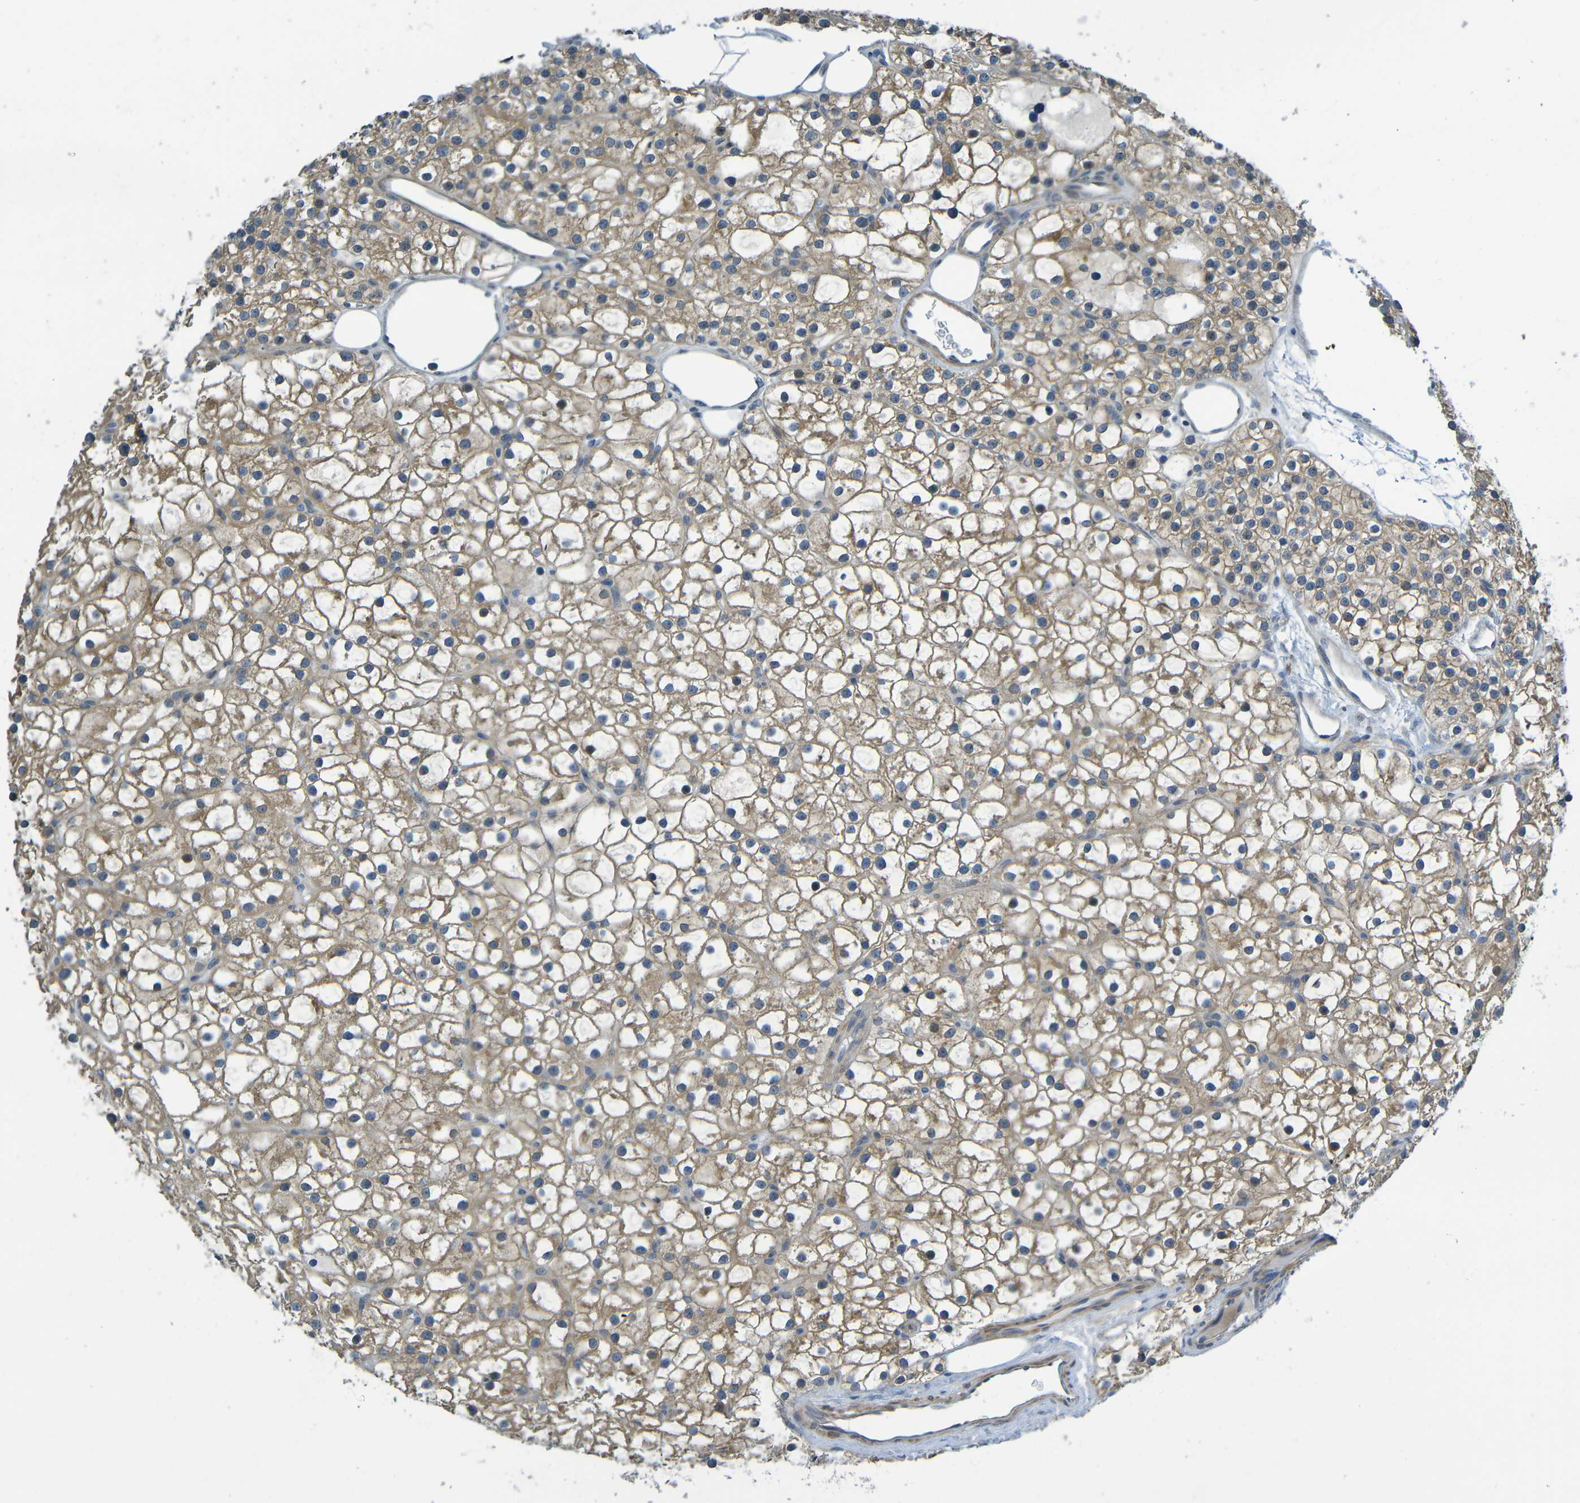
{"staining": {"intensity": "moderate", "quantity": ">75%", "location": "cytoplasmic/membranous"}, "tissue": "parathyroid gland", "cell_type": "Glandular cells", "image_type": "normal", "snomed": [{"axis": "morphology", "description": "Normal tissue, NOS"}, {"axis": "morphology", "description": "Adenoma, NOS"}, {"axis": "topography", "description": "Parathyroid gland"}], "caption": "IHC photomicrograph of benign parathyroid gland: human parathyroid gland stained using immunohistochemistry shows medium levels of moderate protein expression localized specifically in the cytoplasmic/membranous of glandular cells, appearing as a cytoplasmic/membranous brown color.", "gene": "CYP4F2", "patient": {"sex": "female", "age": 70}}